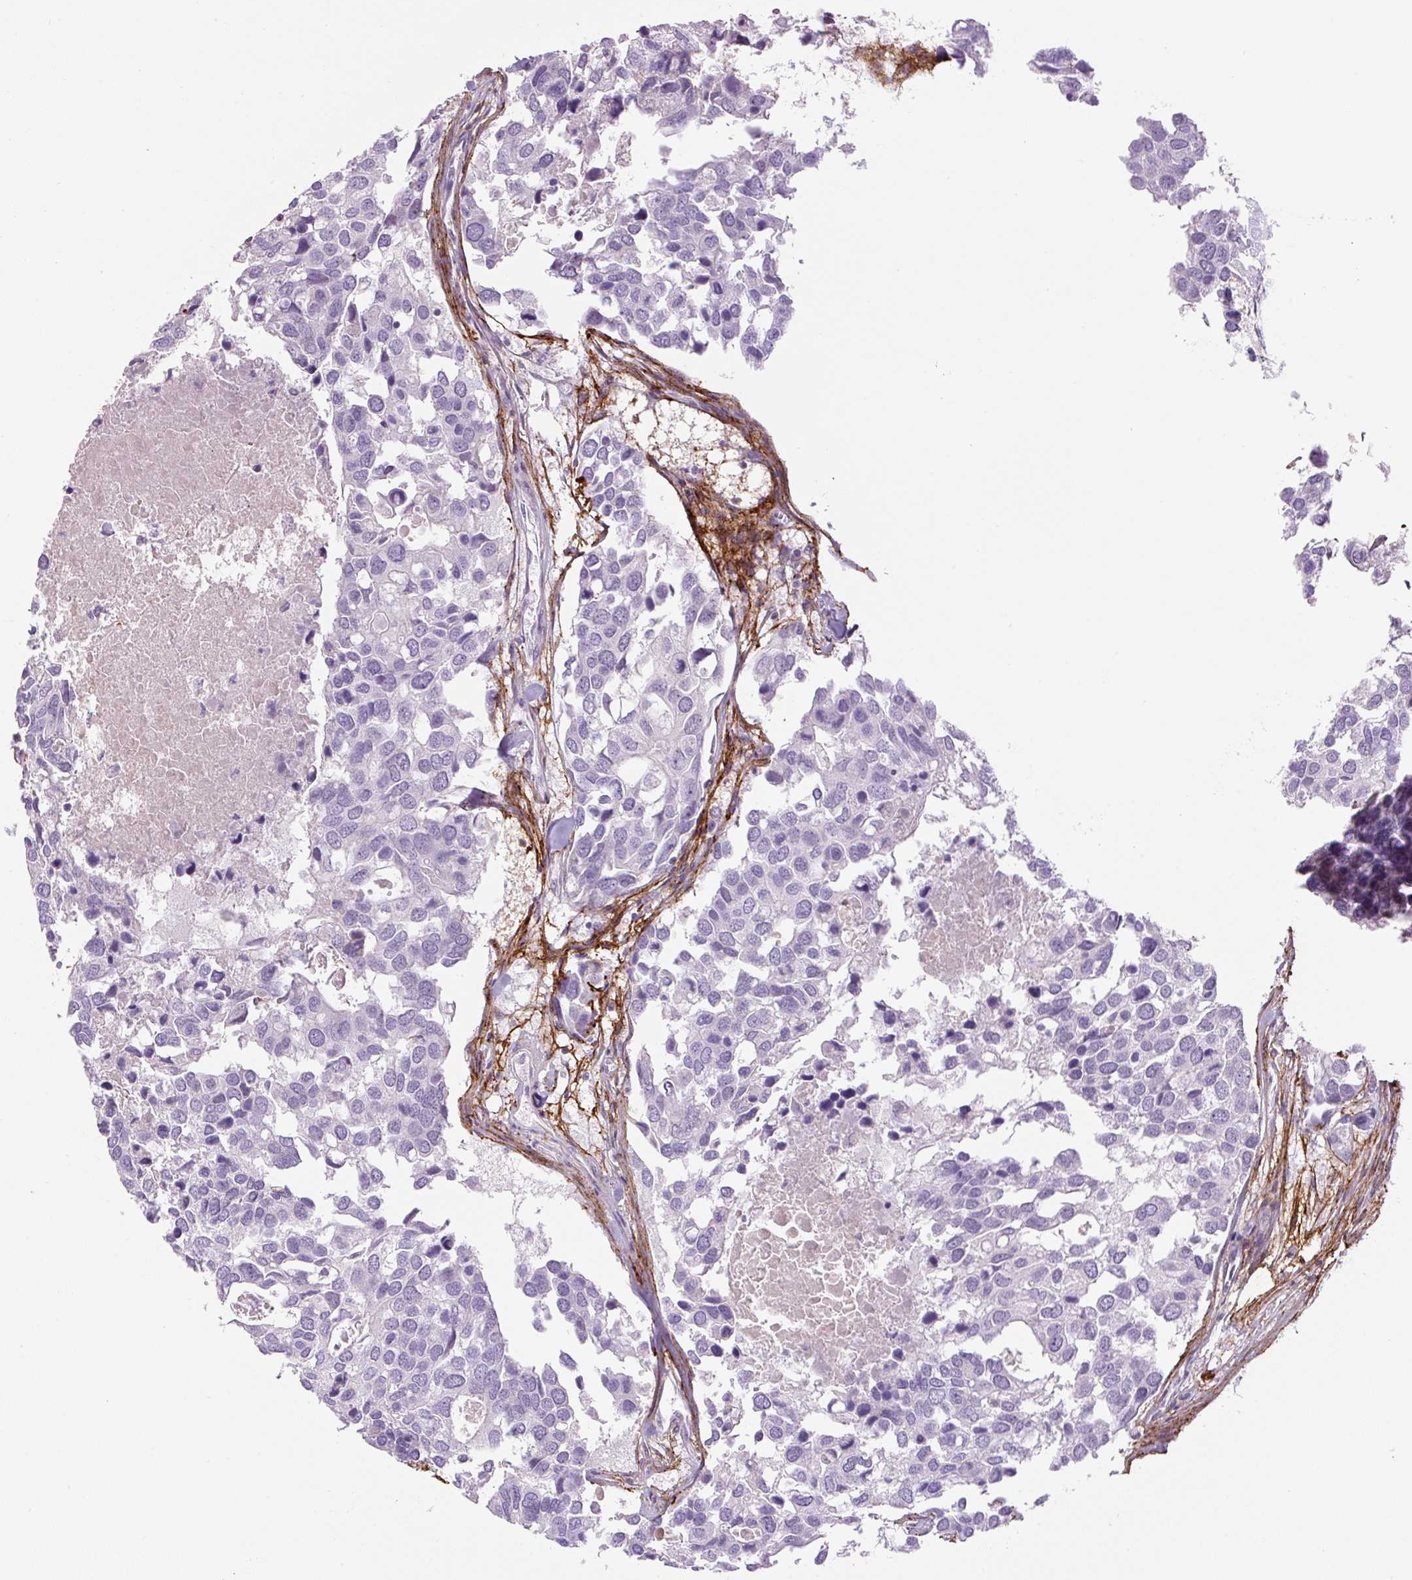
{"staining": {"intensity": "negative", "quantity": "none", "location": "none"}, "tissue": "breast cancer", "cell_type": "Tumor cells", "image_type": "cancer", "snomed": [{"axis": "morphology", "description": "Duct carcinoma"}, {"axis": "topography", "description": "Breast"}], "caption": "DAB immunohistochemical staining of breast cancer (infiltrating ductal carcinoma) reveals no significant expression in tumor cells.", "gene": "FBN1", "patient": {"sex": "female", "age": 83}}